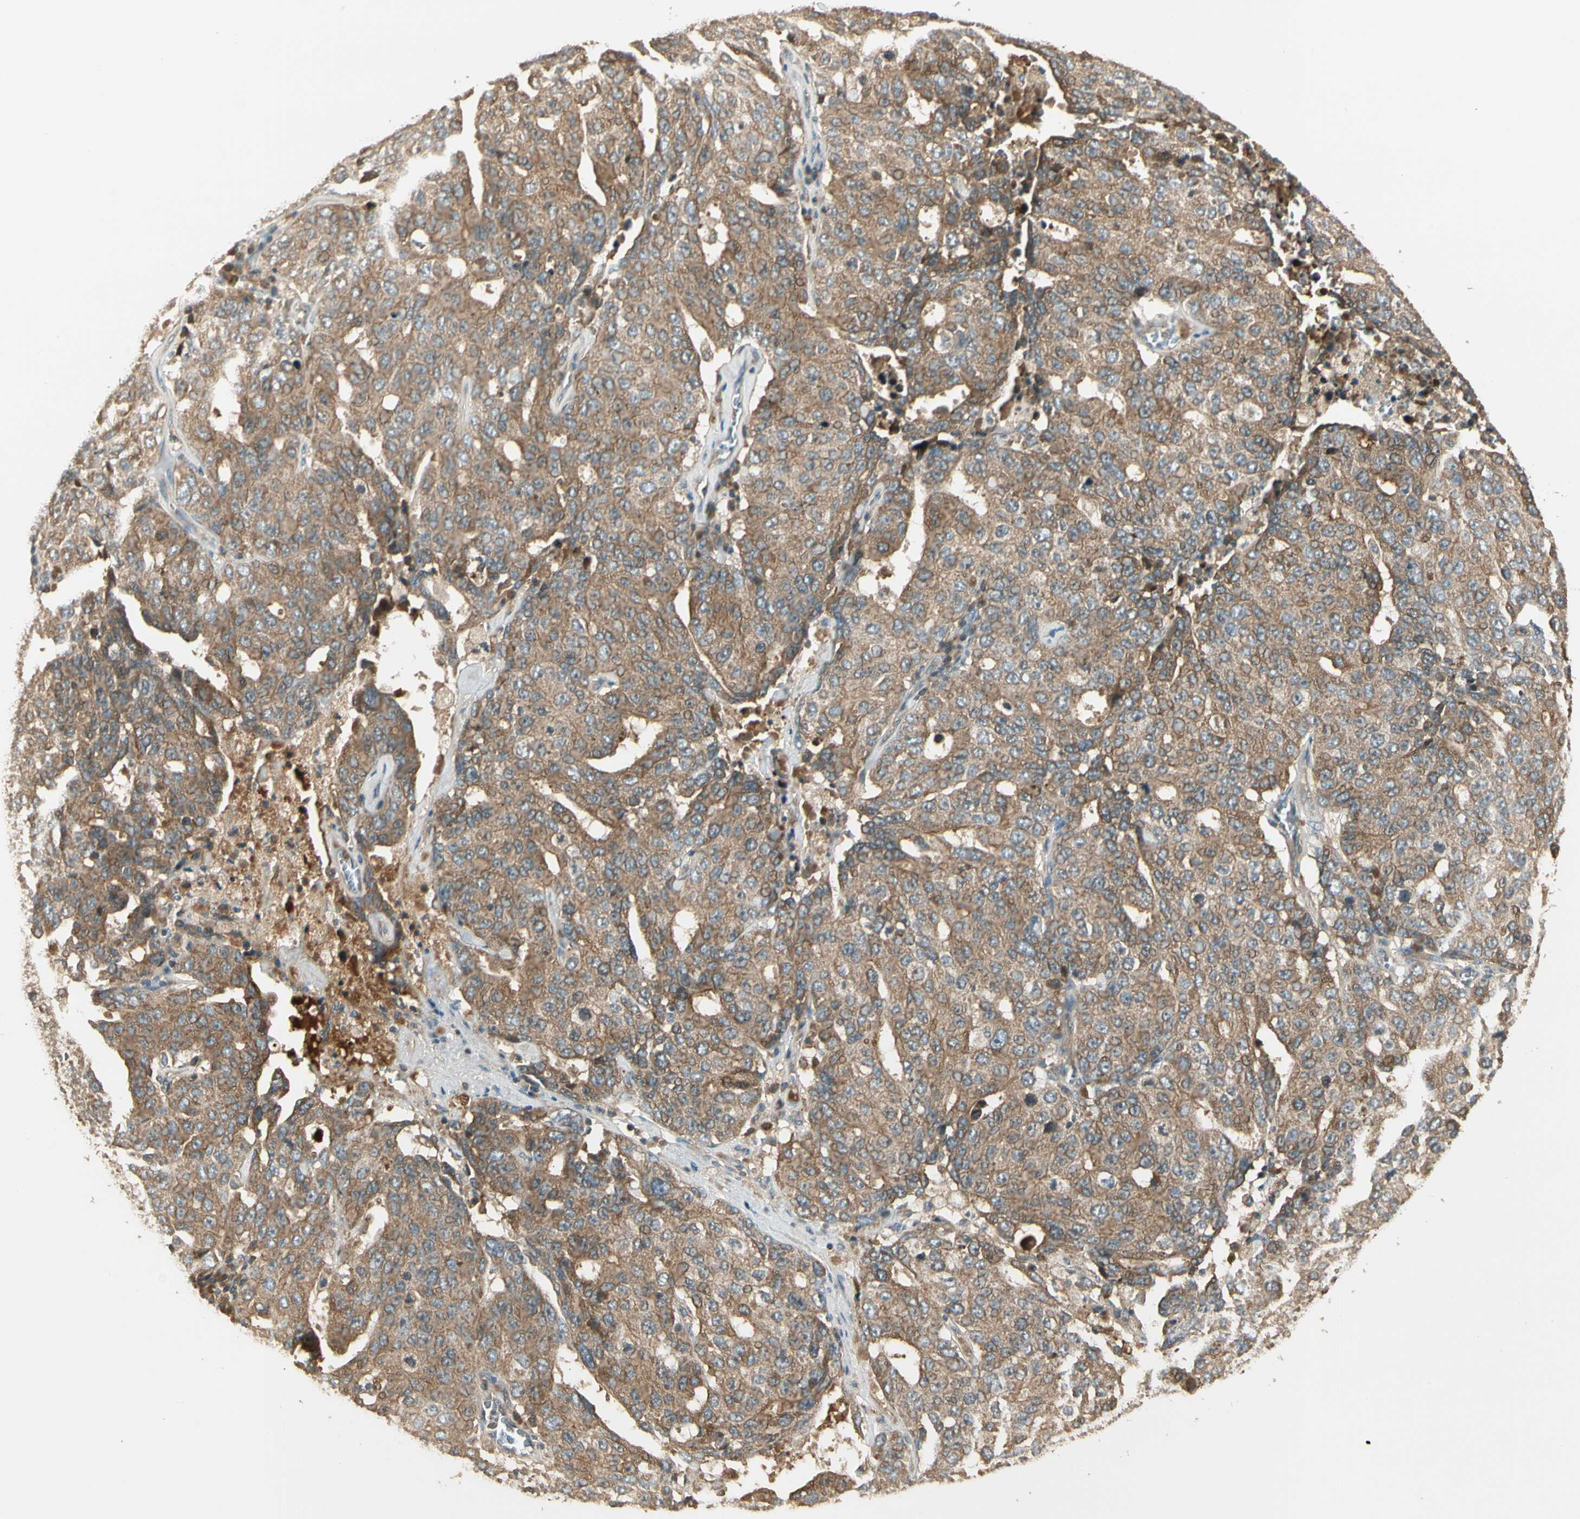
{"staining": {"intensity": "moderate", "quantity": ">75%", "location": "cytoplasmic/membranous"}, "tissue": "ovarian cancer", "cell_type": "Tumor cells", "image_type": "cancer", "snomed": [{"axis": "morphology", "description": "Carcinoma, endometroid"}, {"axis": "topography", "description": "Ovary"}], "caption": "Protein expression analysis of endometroid carcinoma (ovarian) reveals moderate cytoplasmic/membranous staining in about >75% of tumor cells.", "gene": "PFDN5", "patient": {"sex": "female", "age": 62}}